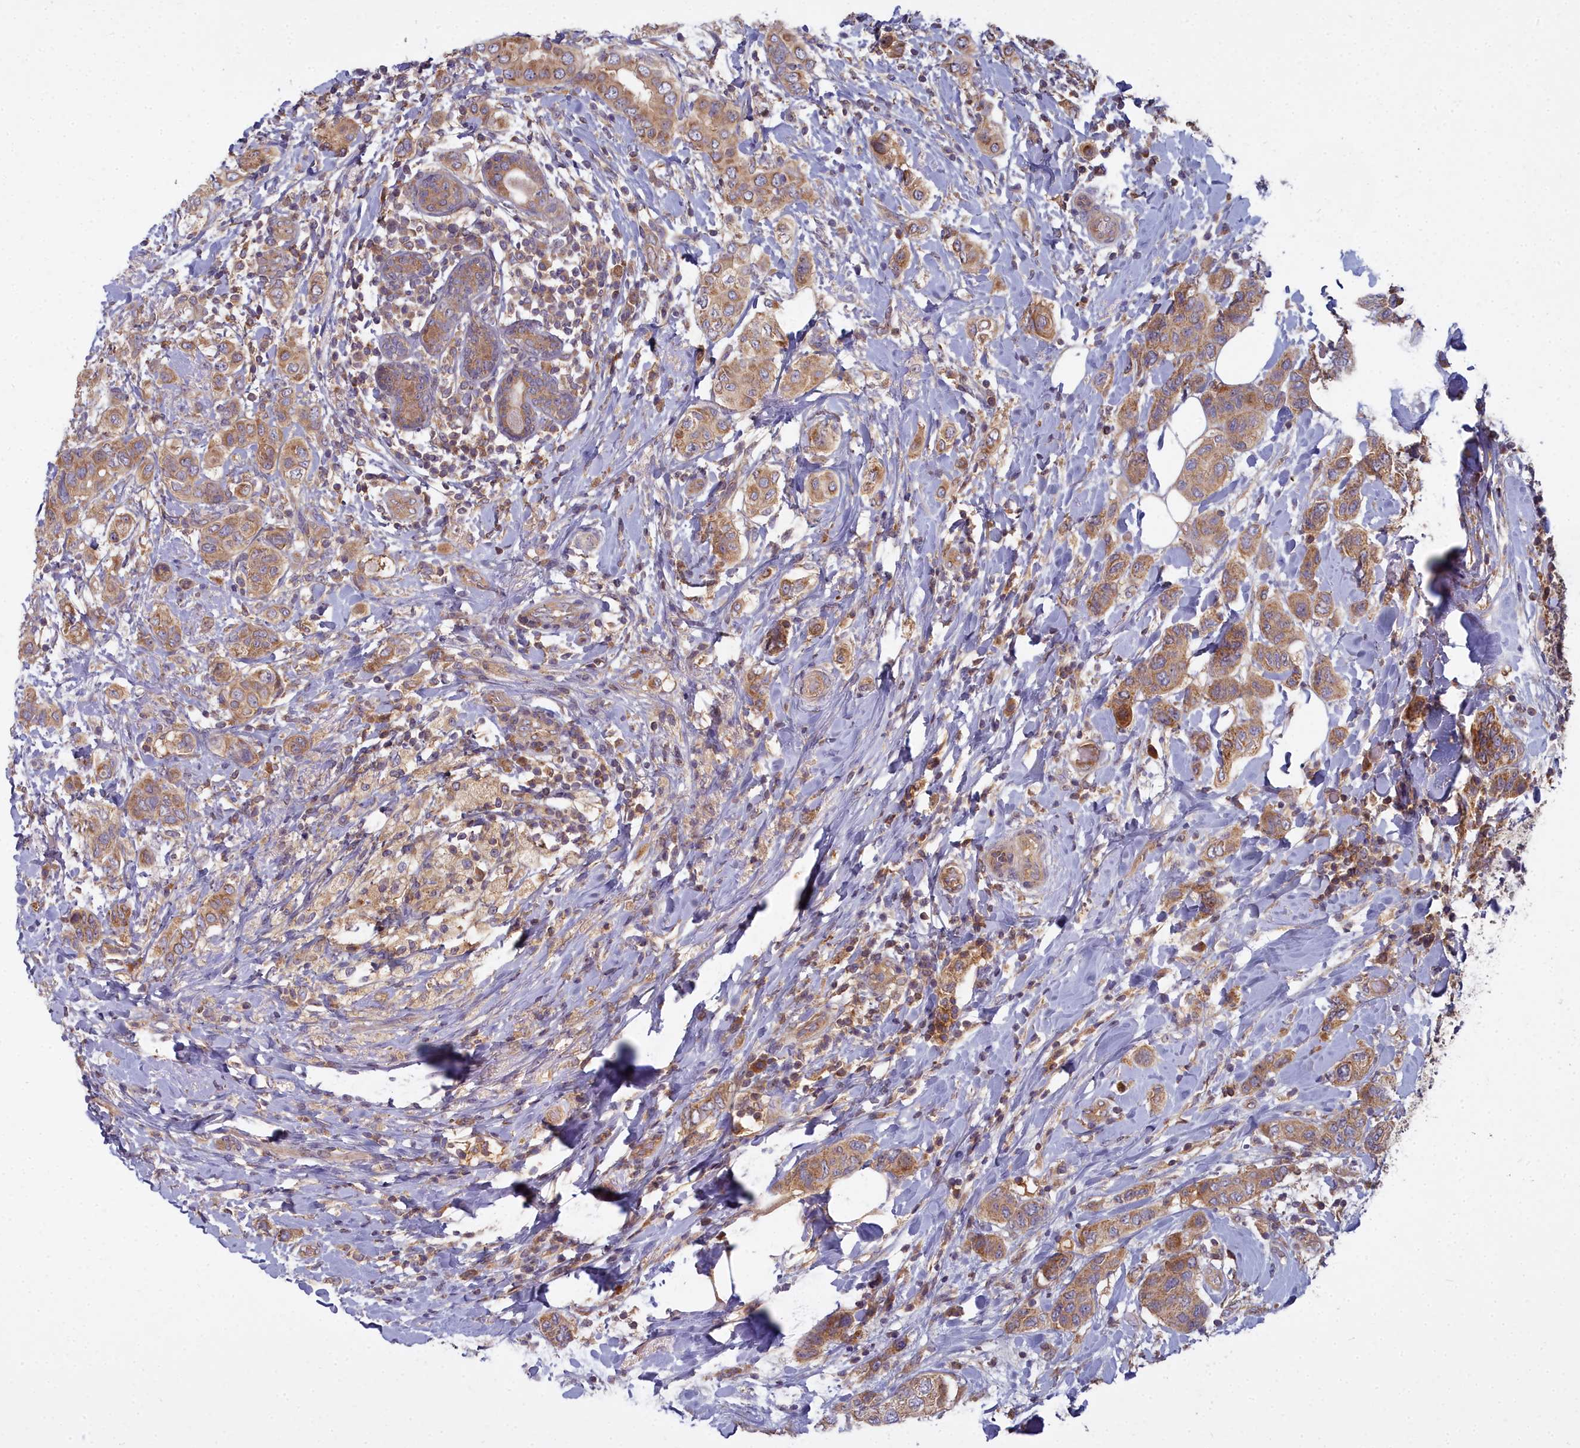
{"staining": {"intensity": "moderate", "quantity": ">75%", "location": "cytoplasmic/membranous"}, "tissue": "breast cancer", "cell_type": "Tumor cells", "image_type": "cancer", "snomed": [{"axis": "morphology", "description": "Lobular carcinoma"}, {"axis": "topography", "description": "Breast"}], "caption": "Tumor cells display medium levels of moderate cytoplasmic/membranous positivity in approximately >75% of cells in lobular carcinoma (breast).", "gene": "CCDC167", "patient": {"sex": "female", "age": 51}}